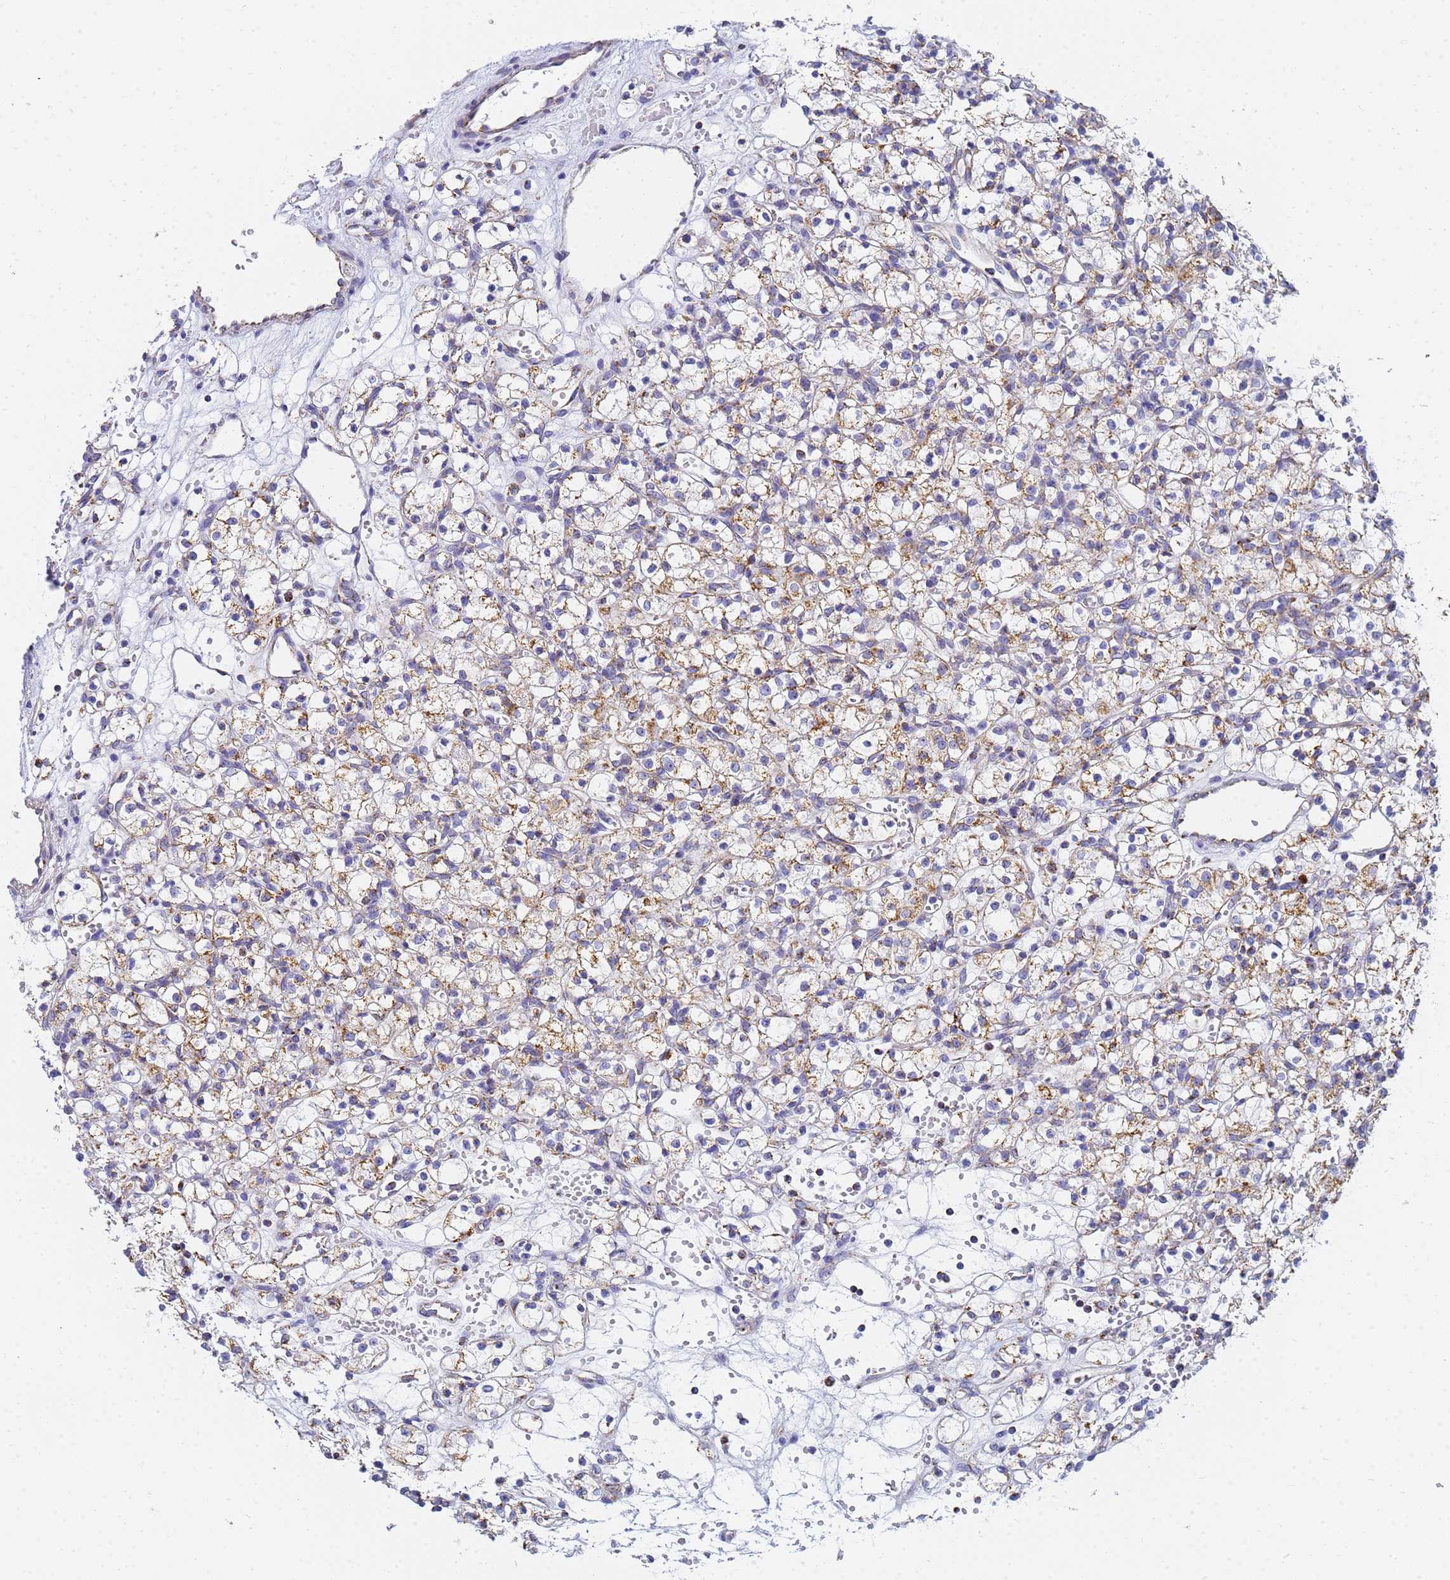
{"staining": {"intensity": "weak", "quantity": "25%-75%", "location": "cytoplasmic/membranous"}, "tissue": "renal cancer", "cell_type": "Tumor cells", "image_type": "cancer", "snomed": [{"axis": "morphology", "description": "Adenocarcinoma, NOS"}, {"axis": "topography", "description": "Kidney"}], "caption": "A low amount of weak cytoplasmic/membranous staining is seen in approximately 25%-75% of tumor cells in adenocarcinoma (renal) tissue.", "gene": "CNIH4", "patient": {"sex": "female", "age": 59}}